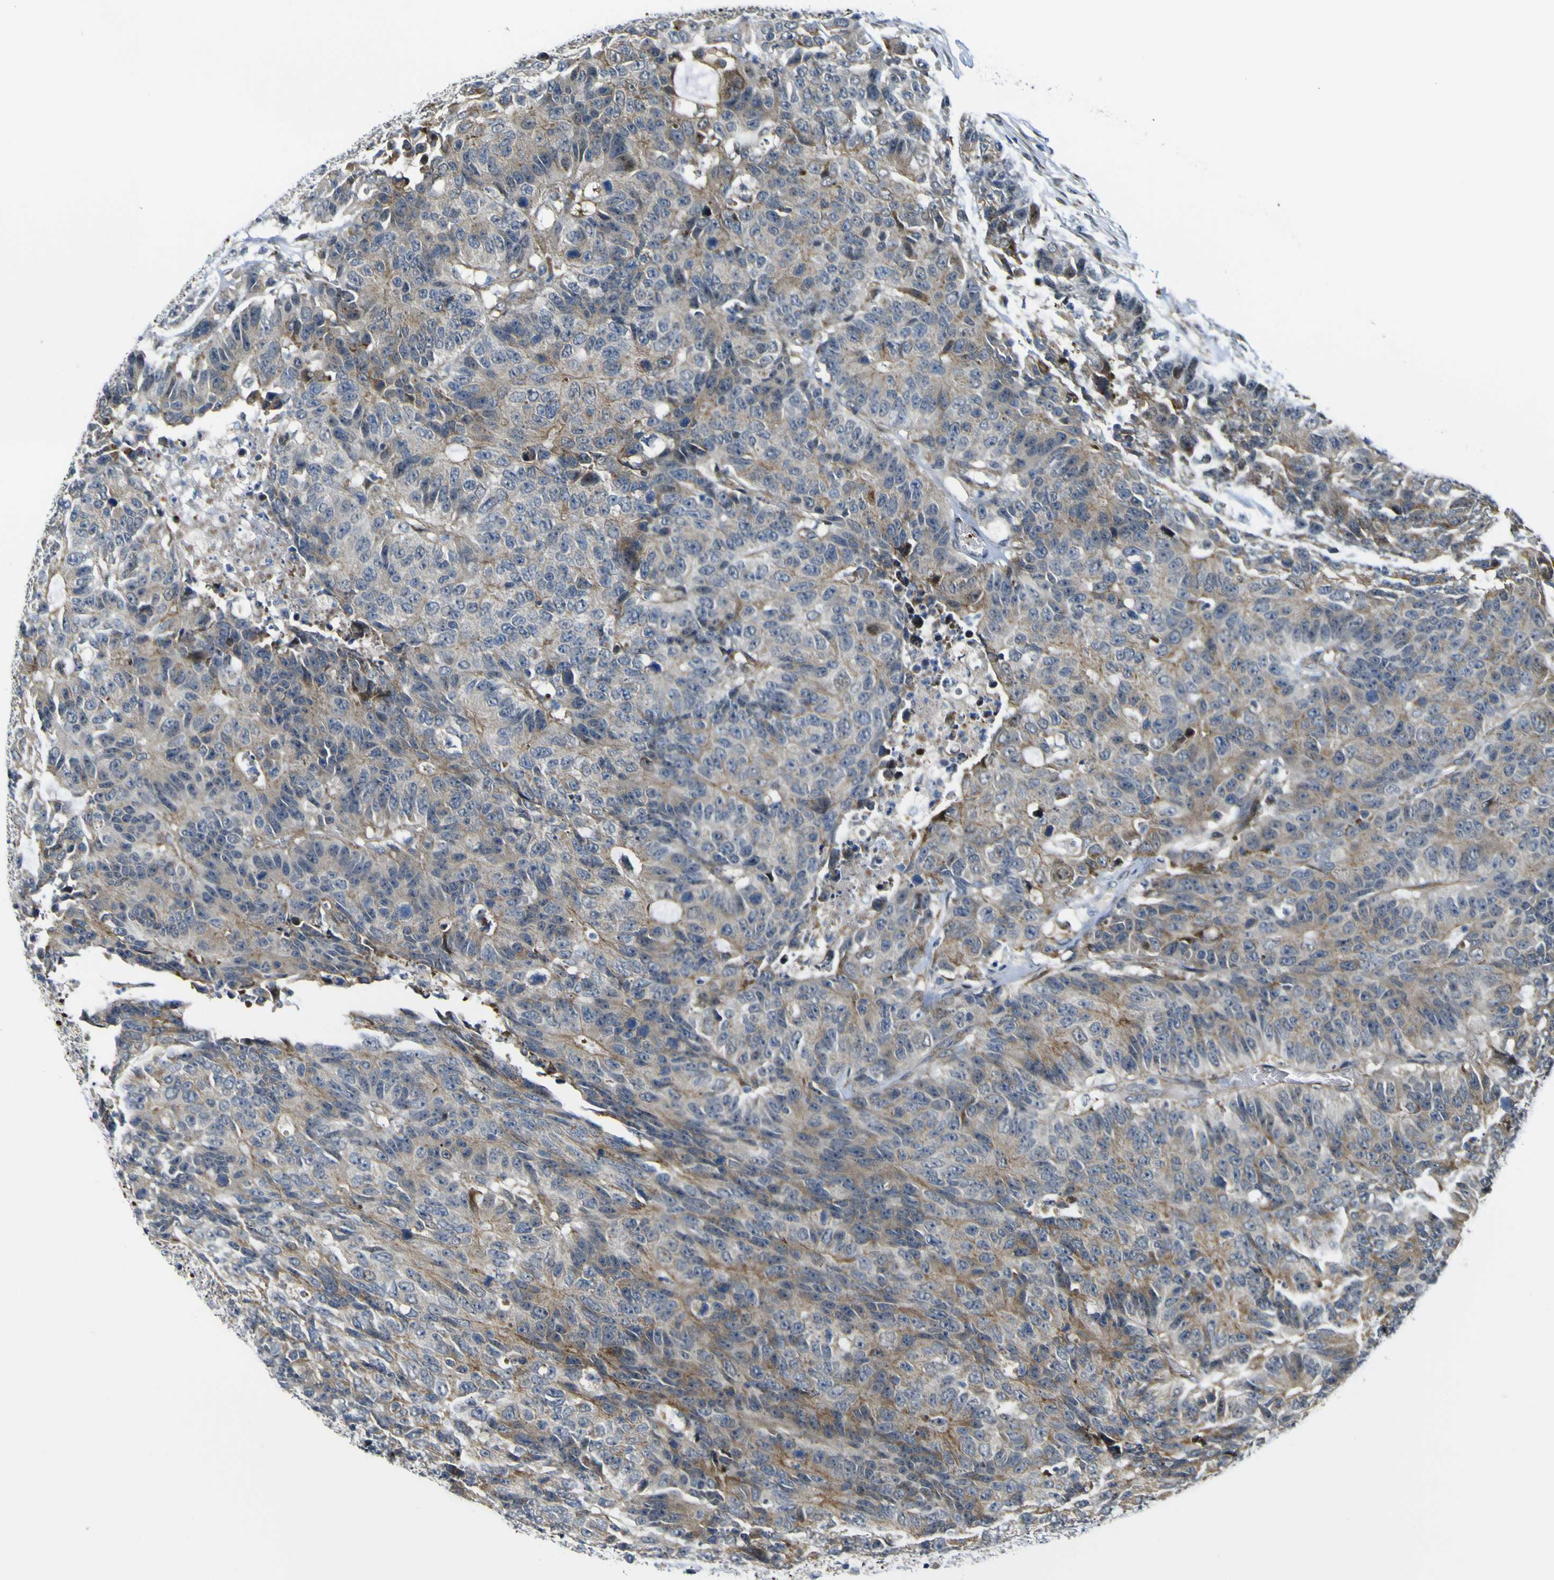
{"staining": {"intensity": "moderate", "quantity": ">75%", "location": "cytoplasmic/membranous"}, "tissue": "colorectal cancer", "cell_type": "Tumor cells", "image_type": "cancer", "snomed": [{"axis": "morphology", "description": "Adenocarcinoma, NOS"}, {"axis": "topography", "description": "Colon"}], "caption": "High-magnification brightfield microscopy of colorectal cancer stained with DAB (3,3'-diaminobenzidine) (brown) and counterstained with hematoxylin (blue). tumor cells exhibit moderate cytoplasmic/membranous expression is identified in about>75% of cells.", "gene": "KDM7A", "patient": {"sex": "female", "age": 86}}